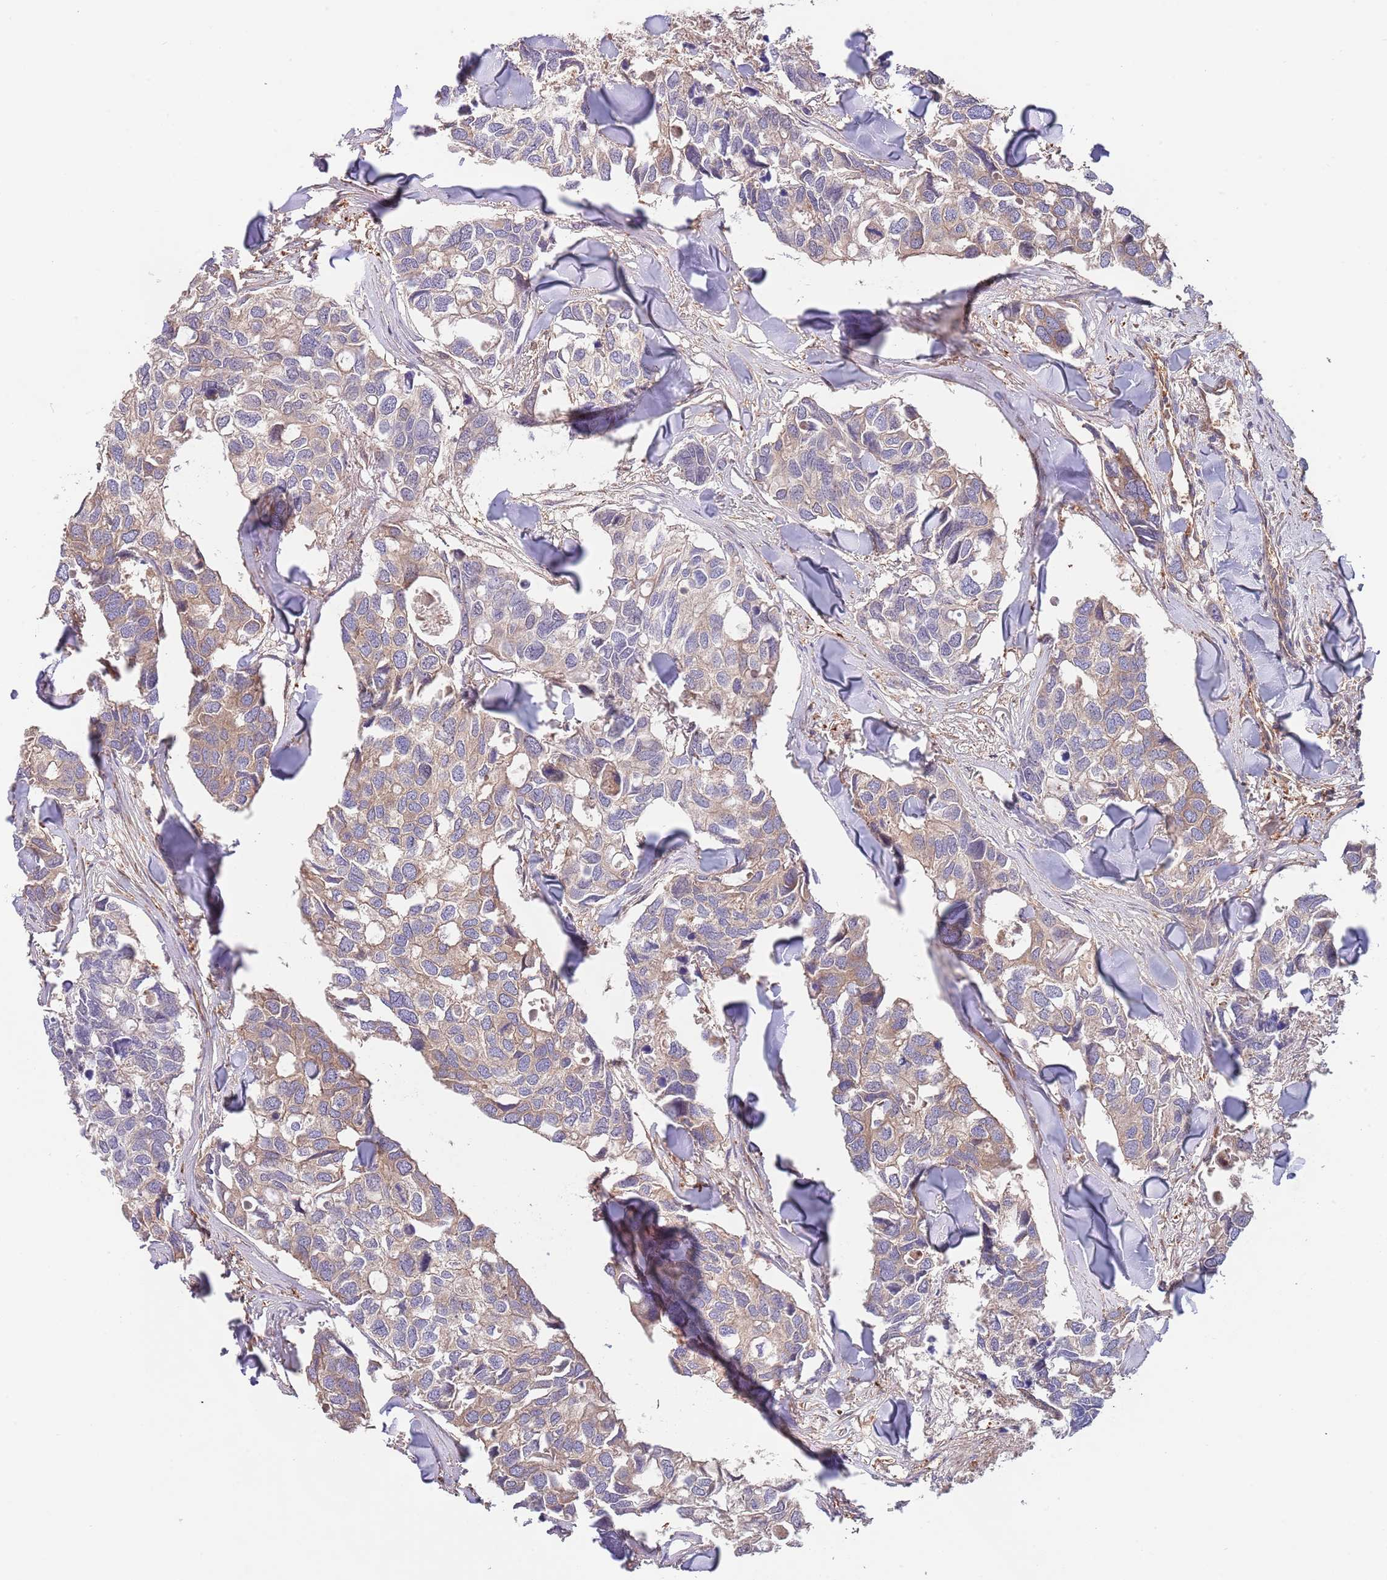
{"staining": {"intensity": "weak", "quantity": ">75%", "location": "cytoplasmic/membranous"}, "tissue": "breast cancer", "cell_type": "Tumor cells", "image_type": "cancer", "snomed": [{"axis": "morphology", "description": "Duct carcinoma"}, {"axis": "topography", "description": "Breast"}], "caption": "High-magnification brightfield microscopy of breast cancer stained with DAB (brown) and counterstained with hematoxylin (blue). tumor cells exhibit weak cytoplasmic/membranous positivity is appreciated in about>75% of cells.", "gene": "EIF3F", "patient": {"sex": "female", "age": 83}}